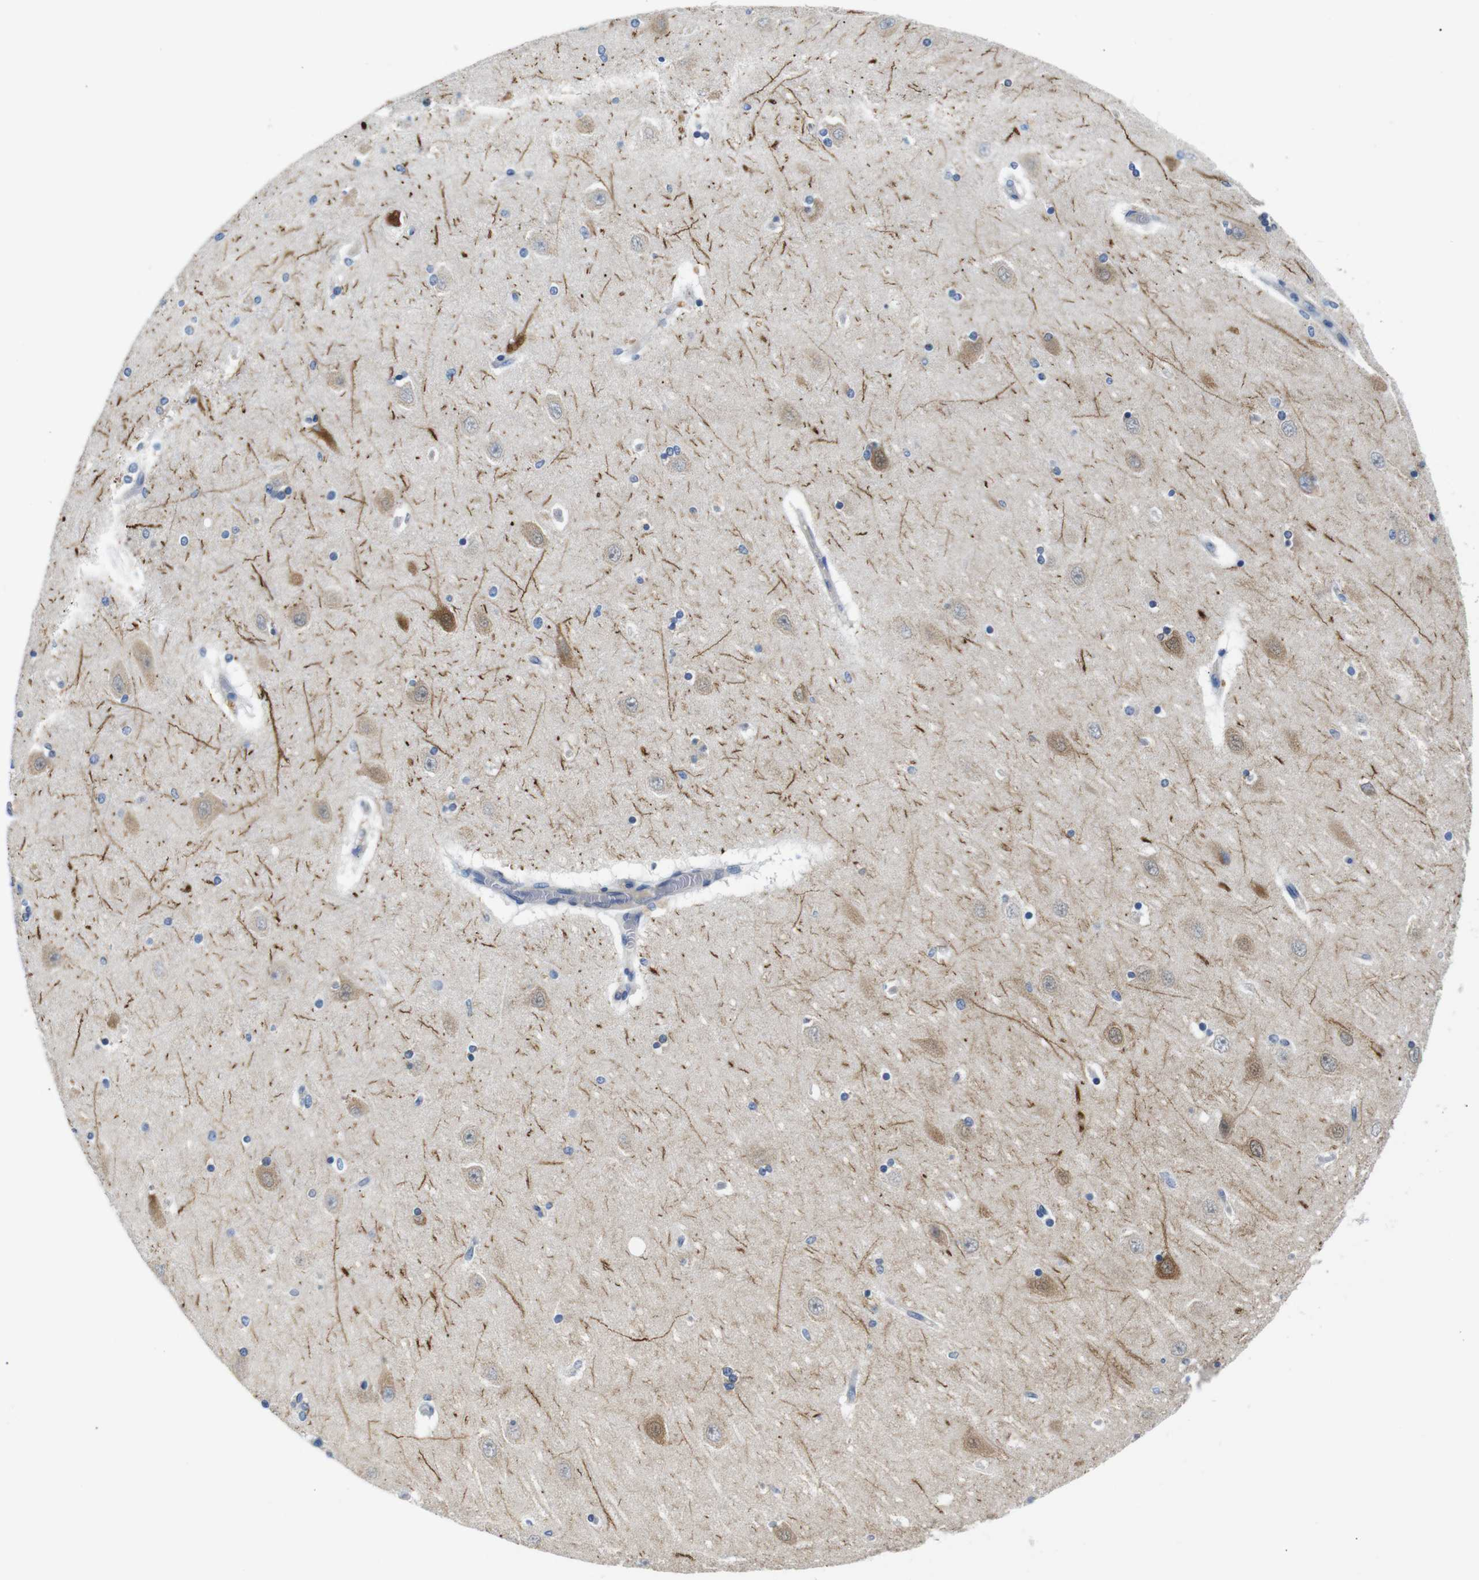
{"staining": {"intensity": "moderate", "quantity": "<25%", "location": "cytoplasmic/membranous"}, "tissue": "hippocampus", "cell_type": "Glial cells", "image_type": "normal", "snomed": [{"axis": "morphology", "description": "Normal tissue, NOS"}, {"axis": "topography", "description": "Hippocampus"}], "caption": "Immunohistochemical staining of normal hippocampus shows <25% levels of moderate cytoplasmic/membranous protein staining in about <25% of glial cells.", "gene": "DCP1A", "patient": {"sex": "female", "age": 54}}